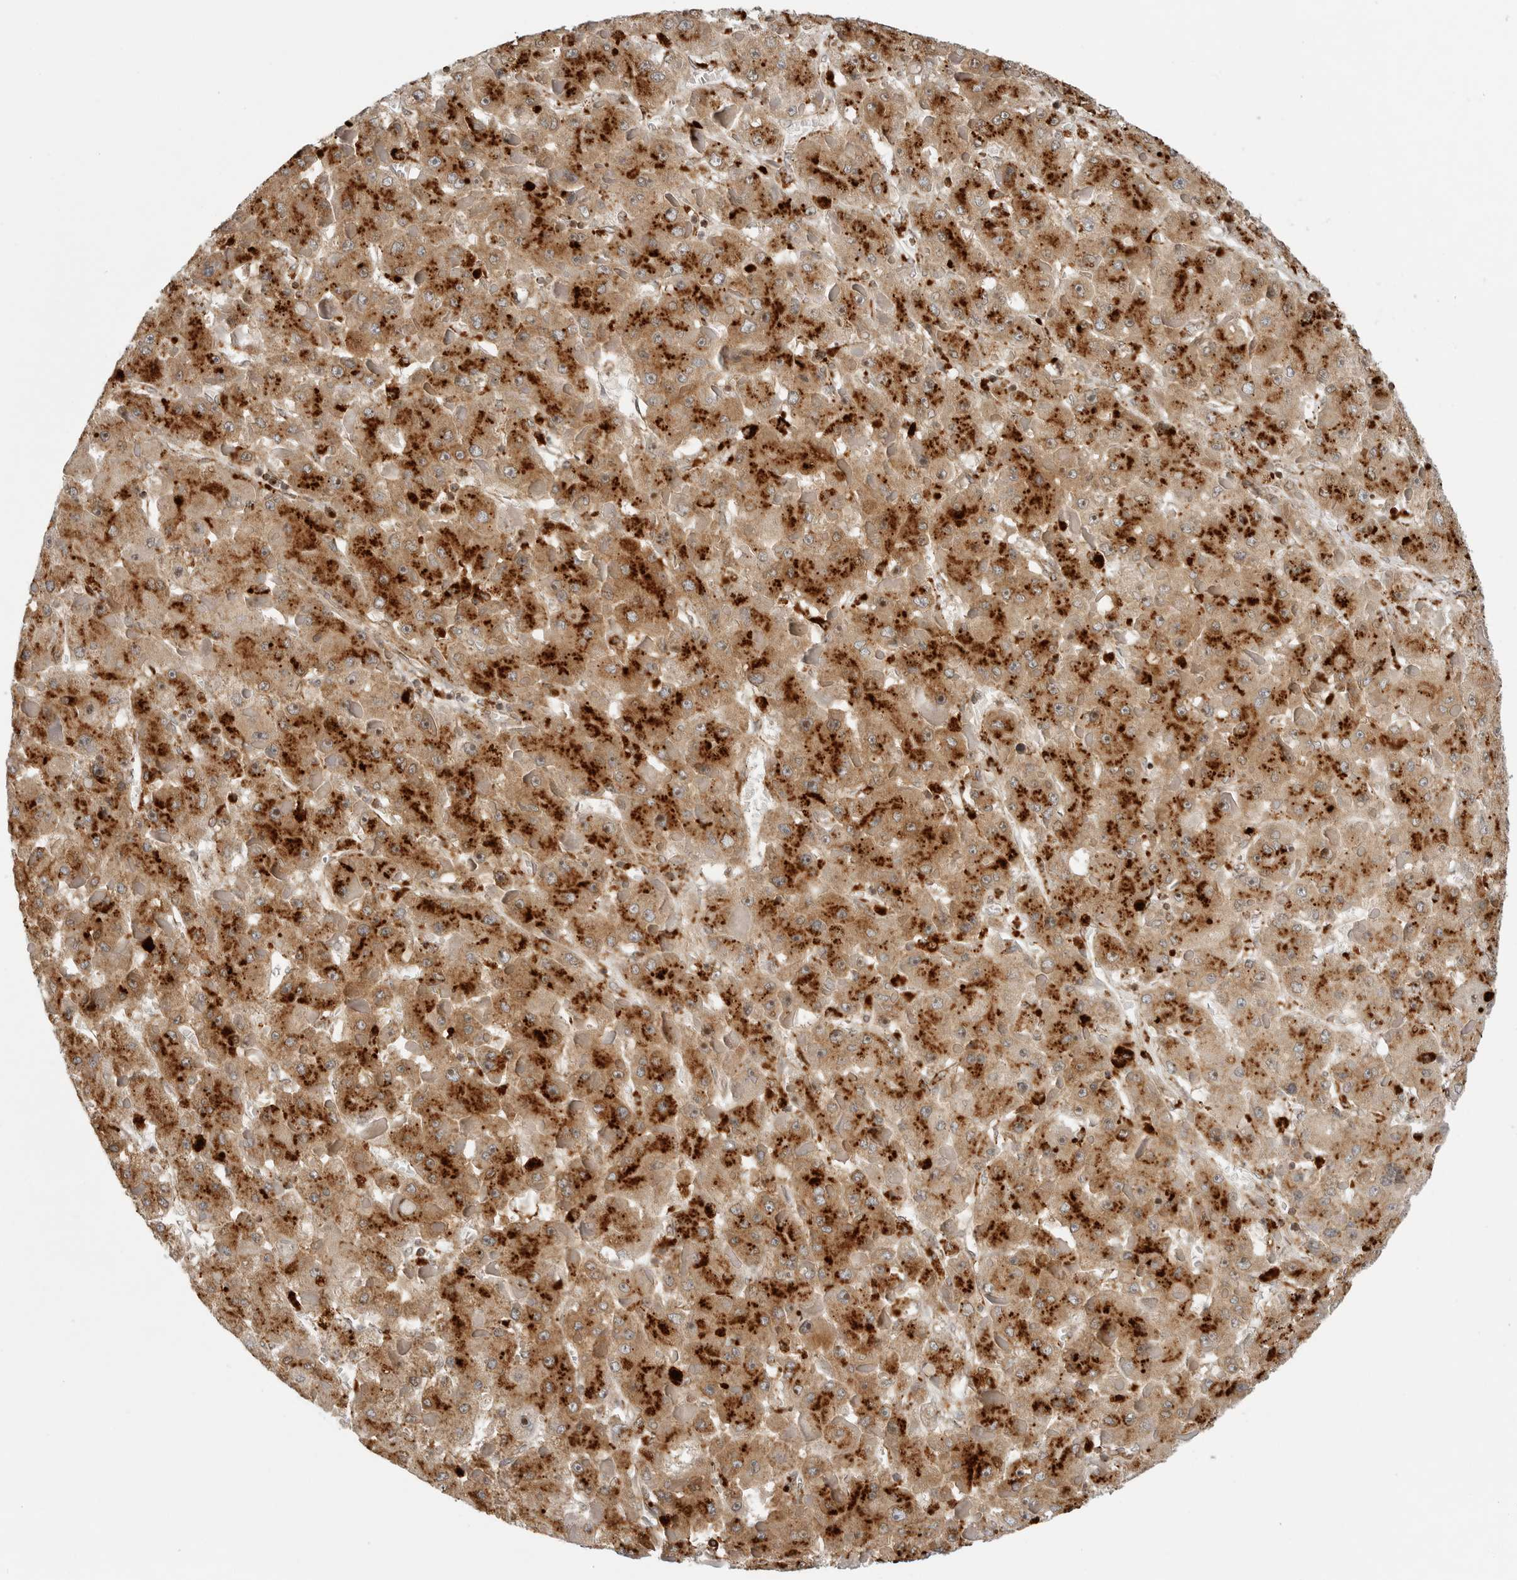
{"staining": {"intensity": "strong", "quantity": ">75%", "location": "cytoplasmic/membranous"}, "tissue": "liver cancer", "cell_type": "Tumor cells", "image_type": "cancer", "snomed": [{"axis": "morphology", "description": "Carcinoma, Hepatocellular, NOS"}, {"axis": "topography", "description": "Liver"}], "caption": "Human hepatocellular carcinoma (liver) stained with a protein marker shows strong staining in tumor cells.", "gene": "IDUA", "patient": {"sex": "female", "age": 73}}